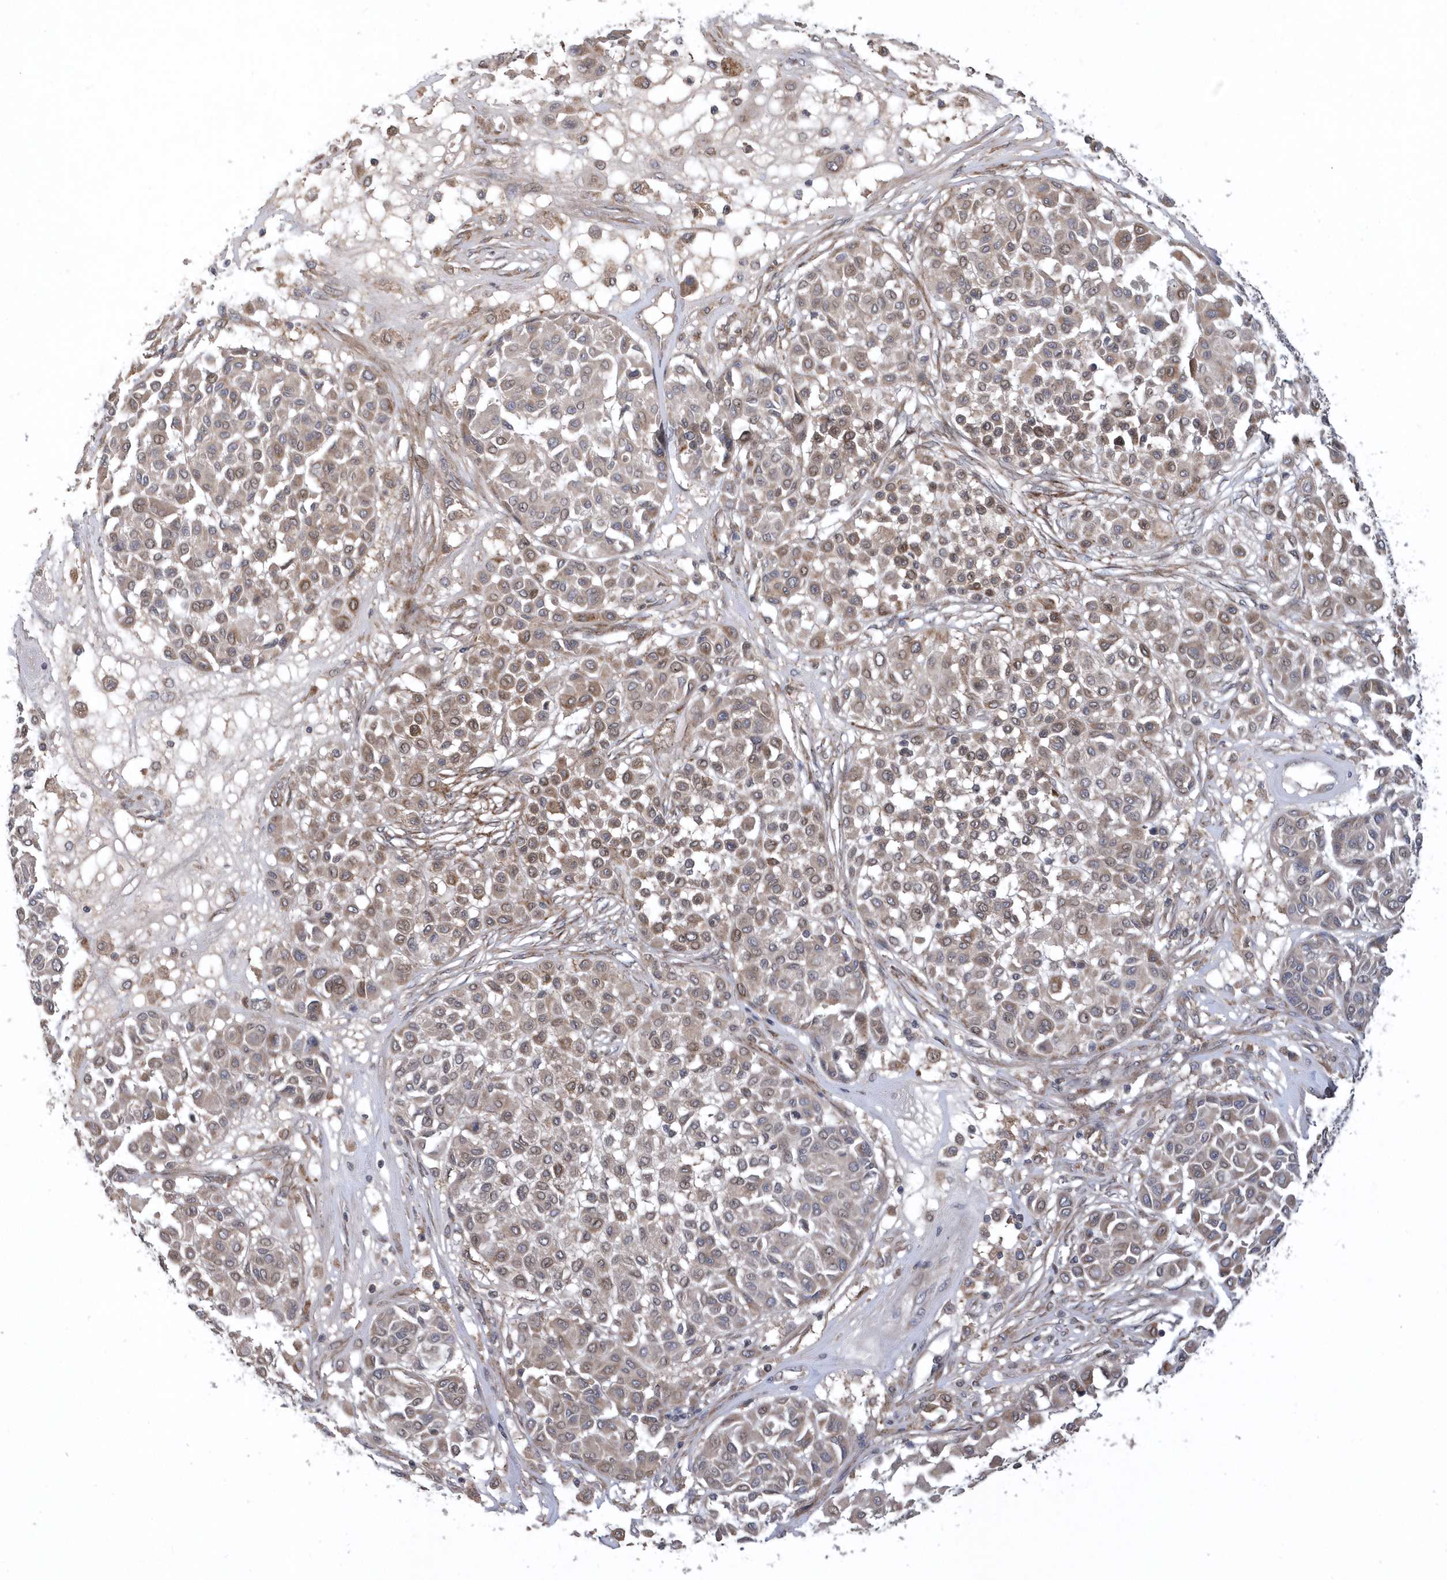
{"staining": {"intensity": "weak", "quantity": "25%-75%", "location": "cytoplasmic/membranous,nuclear"}, "tissue": "melanoma", "cell_type": "Tumor cells", "image_type": "cancer", "snomed": [{"axis": "morphology", "description": "Malignant melanoma, Metastatic site"}, {"axis": "topography", "description": "Soft tissue"}], "caption": "Melanoma was stained to show a protein in brown. There is low levels of weak cytoplasmic/membranous and nuclear staining in approximately 25%-75% of tumor cells. (IHC, brightfield microscopy, high magnification).", "gene": "HMGCS1", "patient": {"sex": "male", "age": 41}}